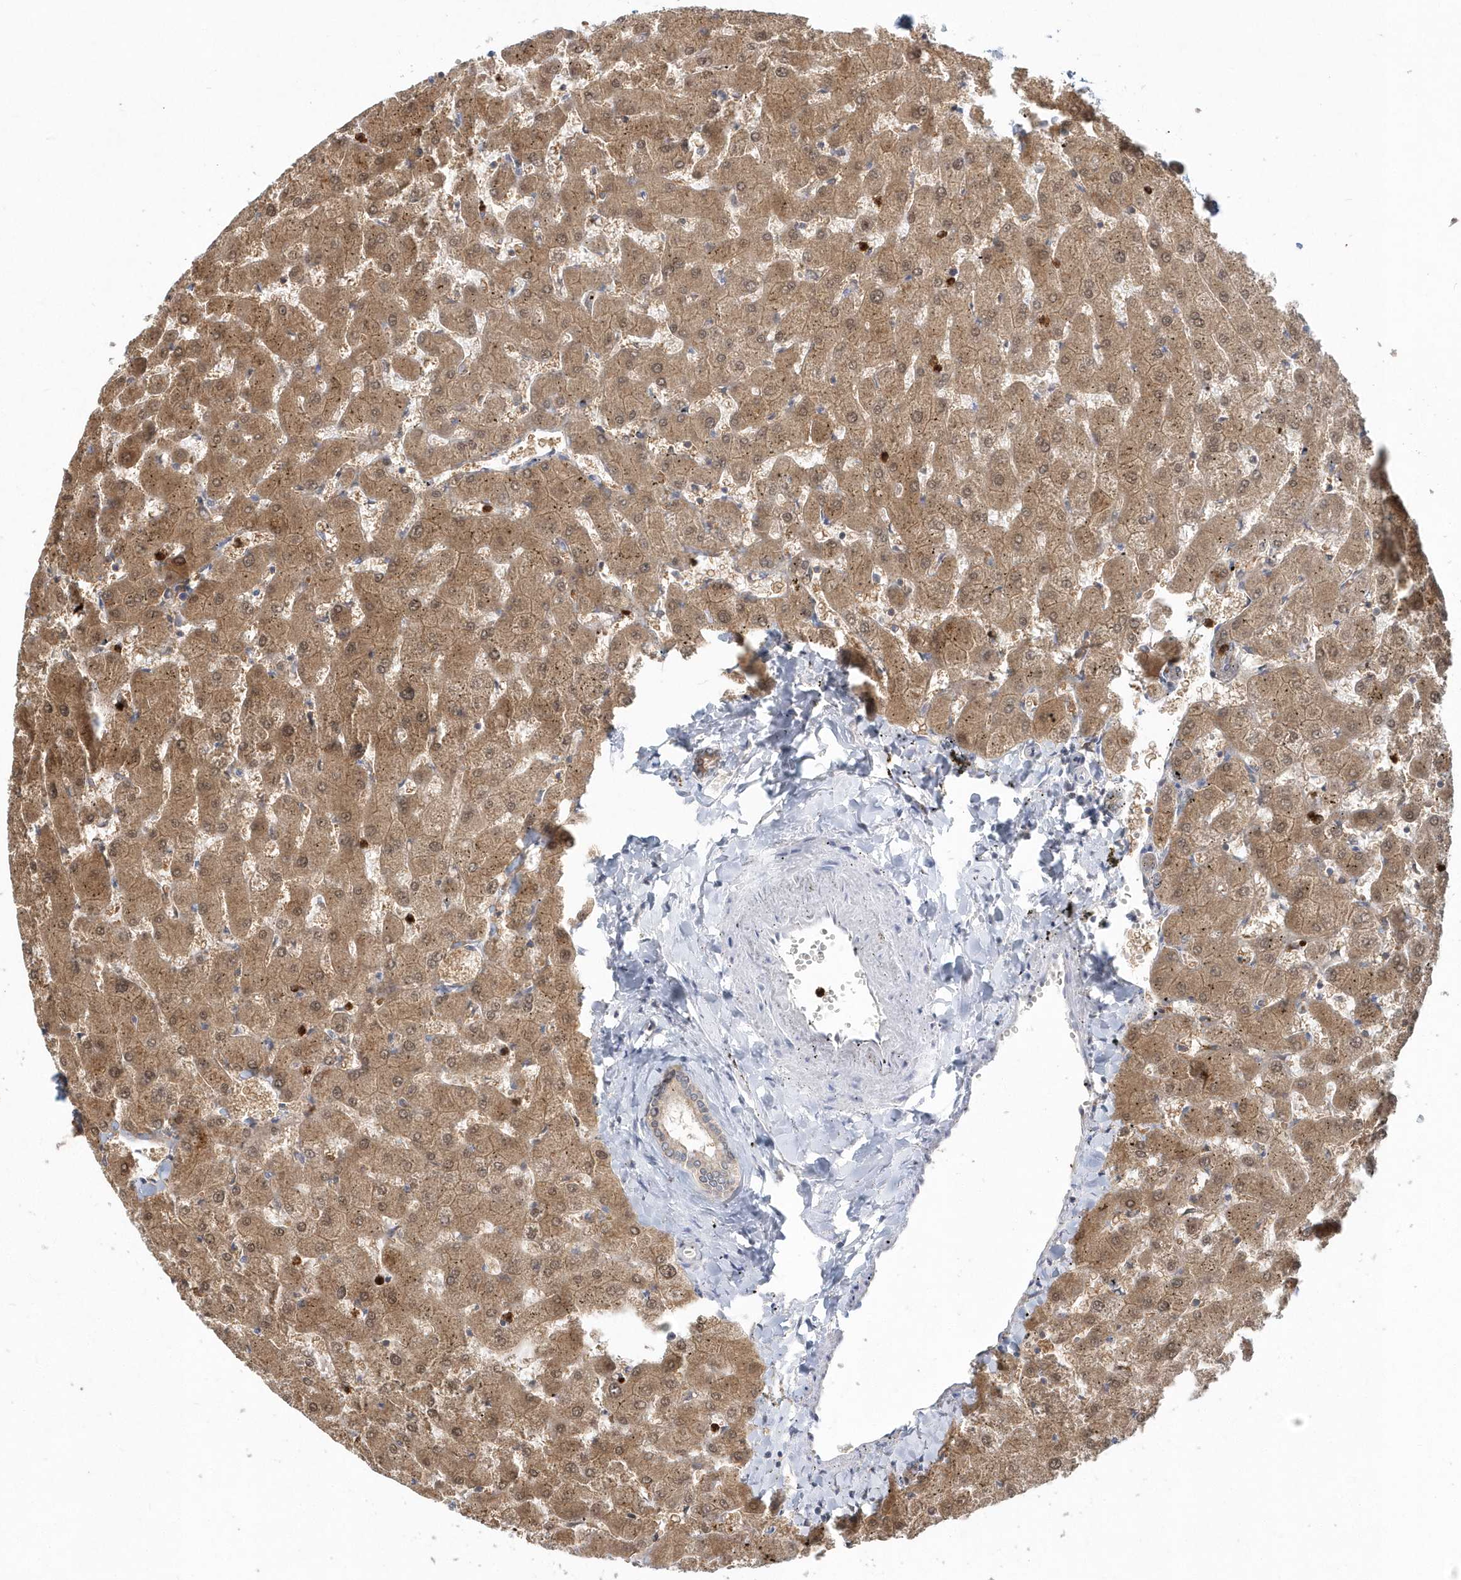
{"staining": {"intensity": "negative", "quantity": "none", "location": "none"}, "tissue": "liver", "cell_type": "Cholangiocytes", "image_type": "normal", "snomed": [{"axis": "morphology", "description": "Normal tissue, NOS"}, {"axis": "topography", "description": "Liver"}], "caption": "Cholangiocytes show no significant protein expression in normal liver. Brightfield microscopy of IHC stained with DAB (3,3'-diaminobenzidine) (brown) and hematoxylin (blue), captured at high magnification.", "gene": "RNF7", "patient": {"sex": "female", "age": 63}}